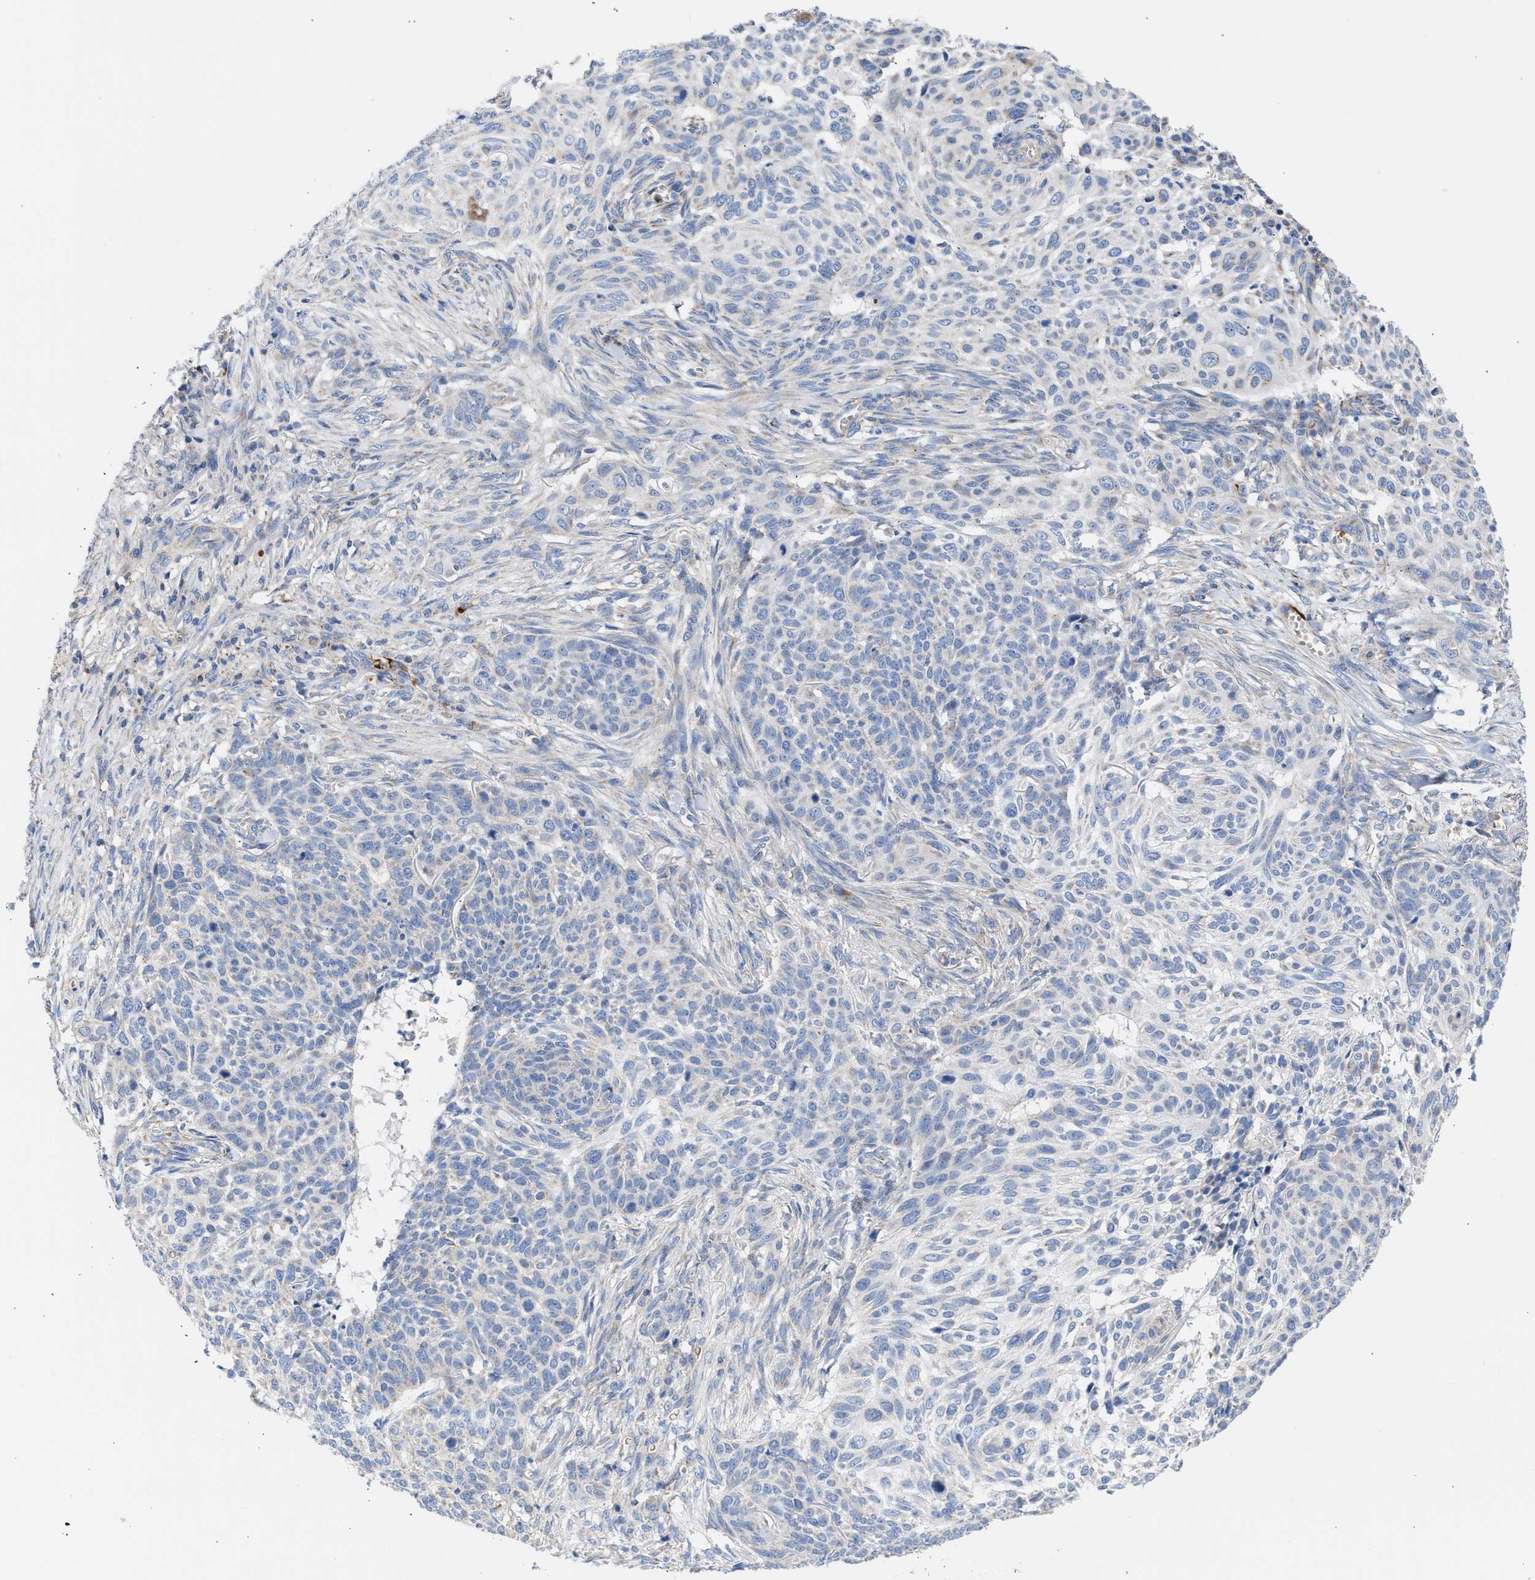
{"staining": {"intensity": "negative", "quantity": "none", "location": "none"}, "tissue": "skin cancer", "cell_type": "Tumor cells", "image_type": "cancer", "snomed": [{"axis": "morphology", "description": "Basal cell carcinoma"}, {"axis": "topography", "description": "Skin"}], "caption": "The histopathology image exhibits no staining of tumor cells in skin cancer. (DAB (3,3'-diaminobenzidine) immunohistochemistry (IHC), high magnification).", "gene": "BTG3", "patient": {"sex": "male", "age": 85}}